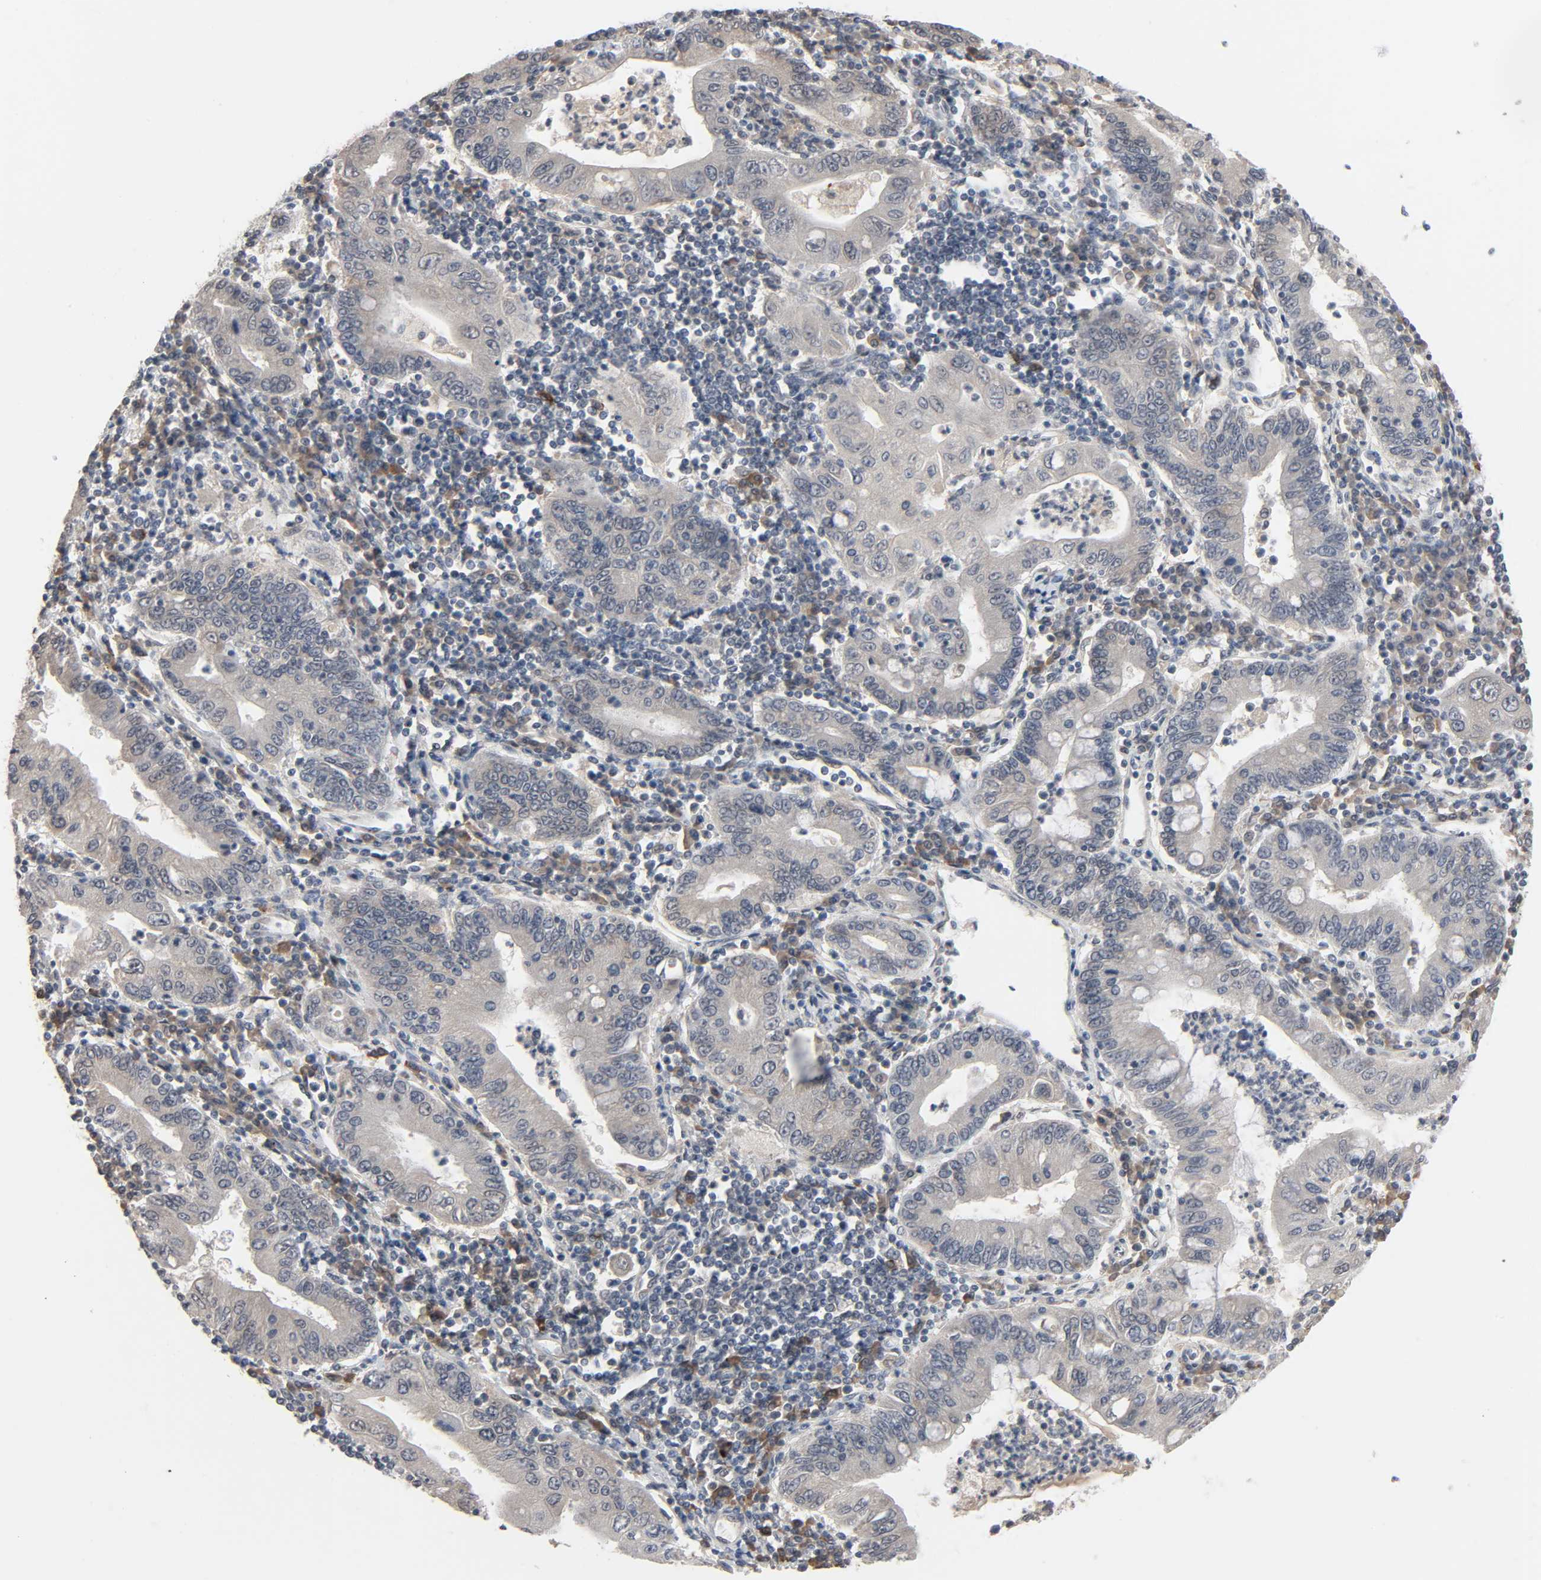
{"staining": {"intensity": "negative", "quantity": "none", "location": "none"}, "tissue": "stomach cancer", "cell_type": "Tumor cells", "image_type": "cancer", "snomed": [{"axis": "morphology", "description": "Normal tissue, NOS"}, {"axis": "morphology", "description": "Adenocarcinoma, NOS"}, {"axis": "topography", "description": "Esophagus"}, {"axis": "topography", "description": "Stomach, upper"}, {"axis": "topography", "description": "Peripheral nerve tissue"}], "caption": "Micrograph shows no significant protein staining in tumor cells of stomach cancer.", "gene": "MT3", "patient": {"sex": "male", "age": 62}}